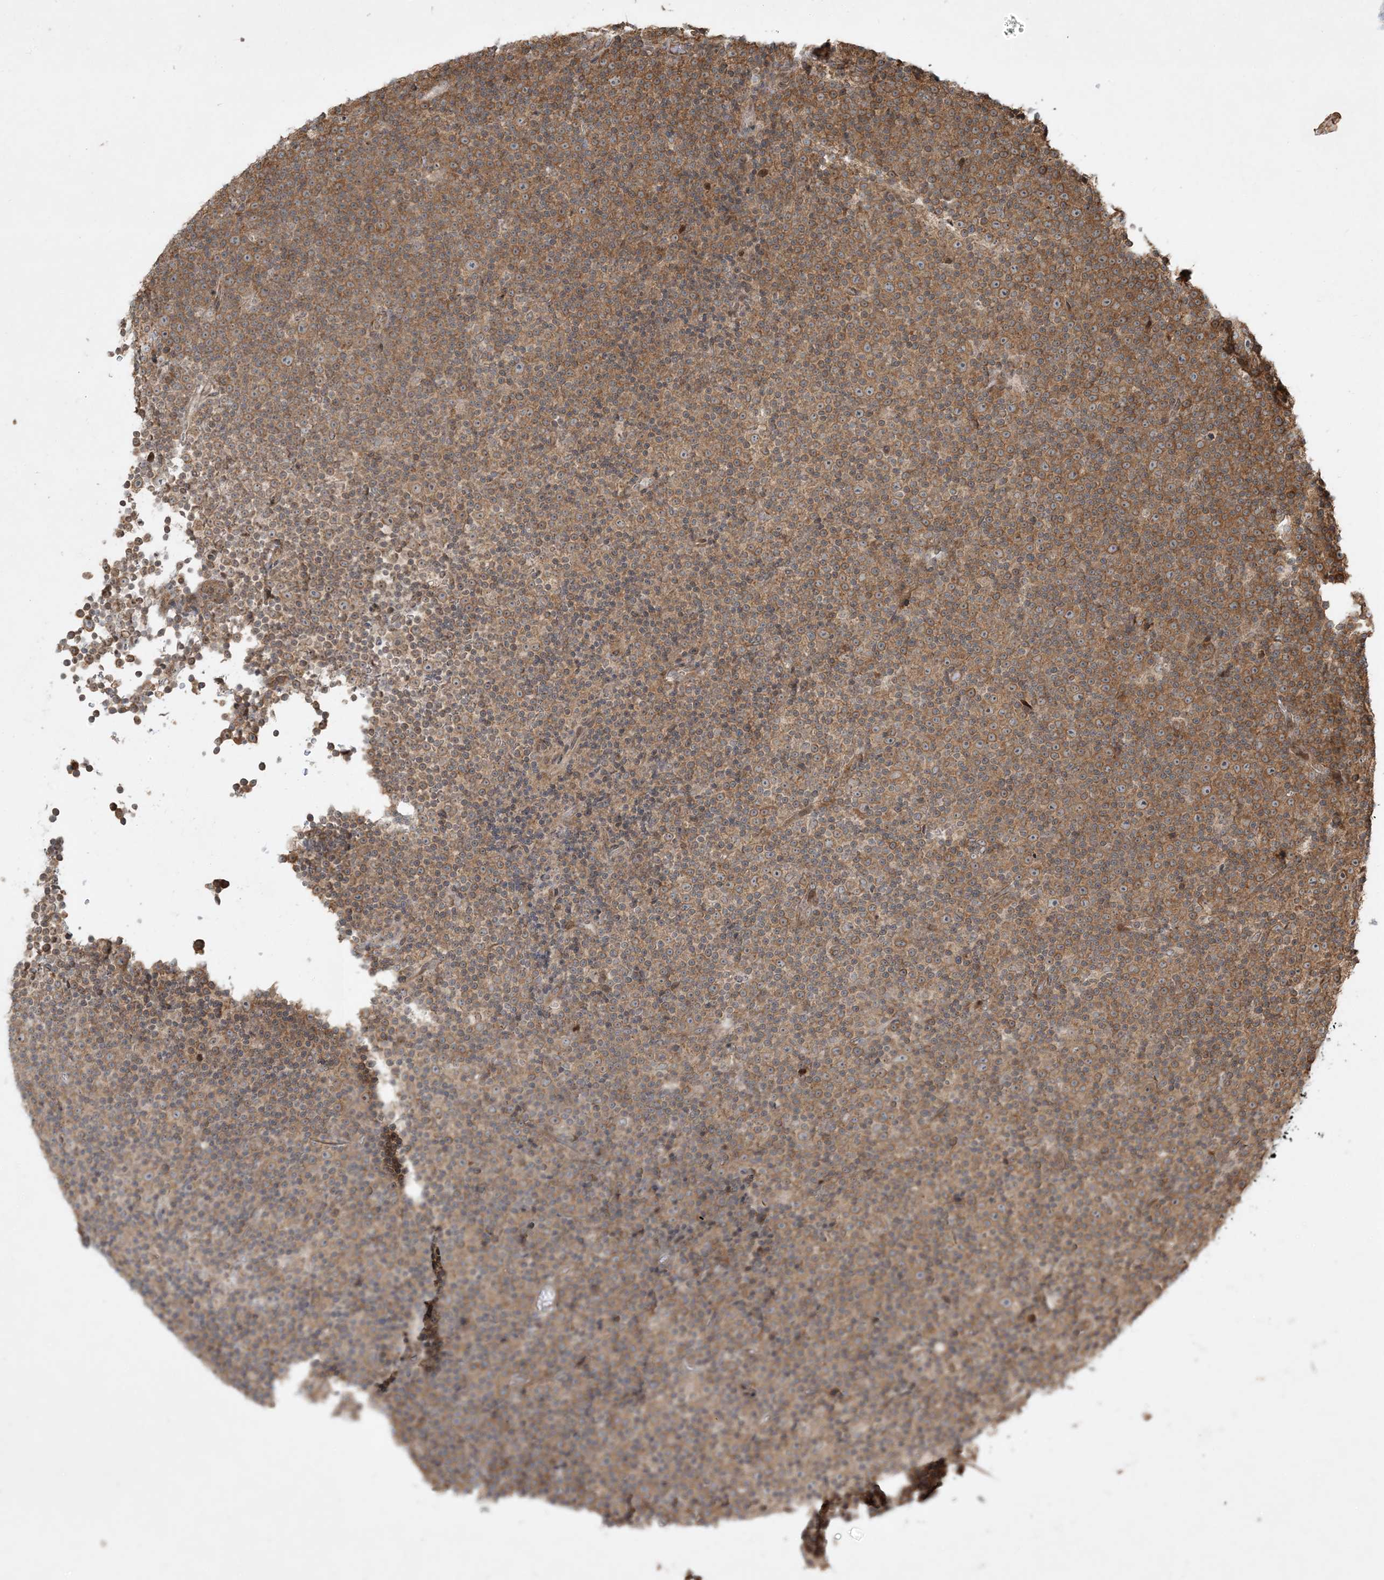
{"staining": {"intensity": "moderate", "quantity": ">75%", "location": "cytoplasmic/membranous"}, "tissue": "lymphoma", "cell_type": "Tumor cells", "image_type": "cancer", "snomed": [{"axis": "morphology", "description": "Malignant lymphoma, non-Hodgkin's type, Low grade"}, {"axis": "topography", "description": "Lymph node"}], "caption": "Immunohistochemical staining of human lymphoma exhibits moderate cytoplasmic/membranous protein staining in about >75% of tumor cells.", "gene": "COMMD8", "patient": {"sex": "female", "age": 67}}